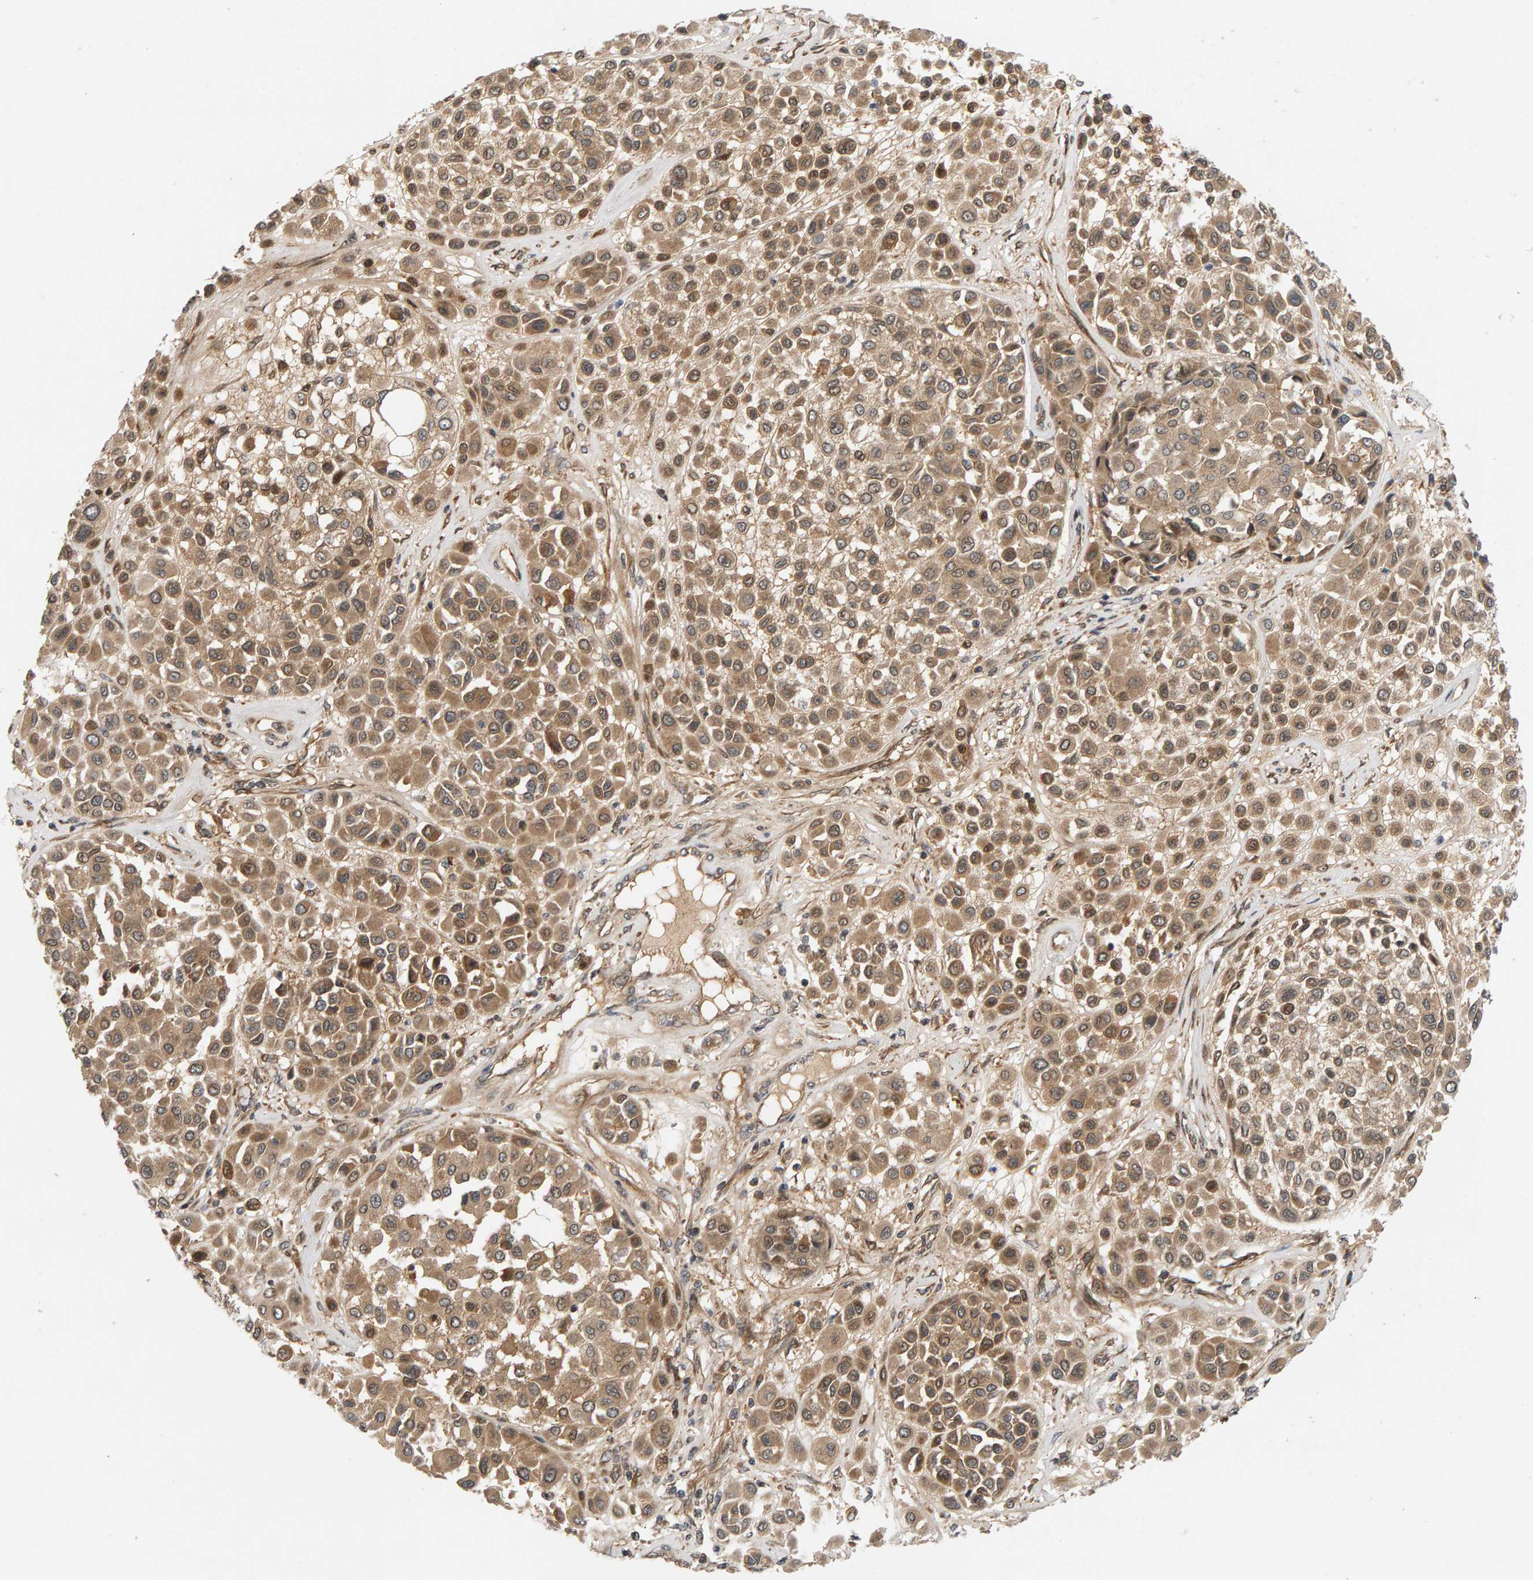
{"staining": {"intensity": "moderate", "quantity": ">75%", "location": "cytoplasmic/membranous"}, "tissue": "melanoma", "cell_type": "Tumor cells", "image_type": "cancer", "snomed": [{"axis": "morphology", "description": "Malignant melanoma, Metastatic site"}, {"axis": "topography", "description": "Soft tissue"}], "caption": "Protein staining of malignant melanoma (metastatic site) tissue exhibits moderate cytoplasmic/membranous expression in about >75% of tumor cells.", "gene": "BAHCC1", "patient": {"sex": "male", "age": 41}}